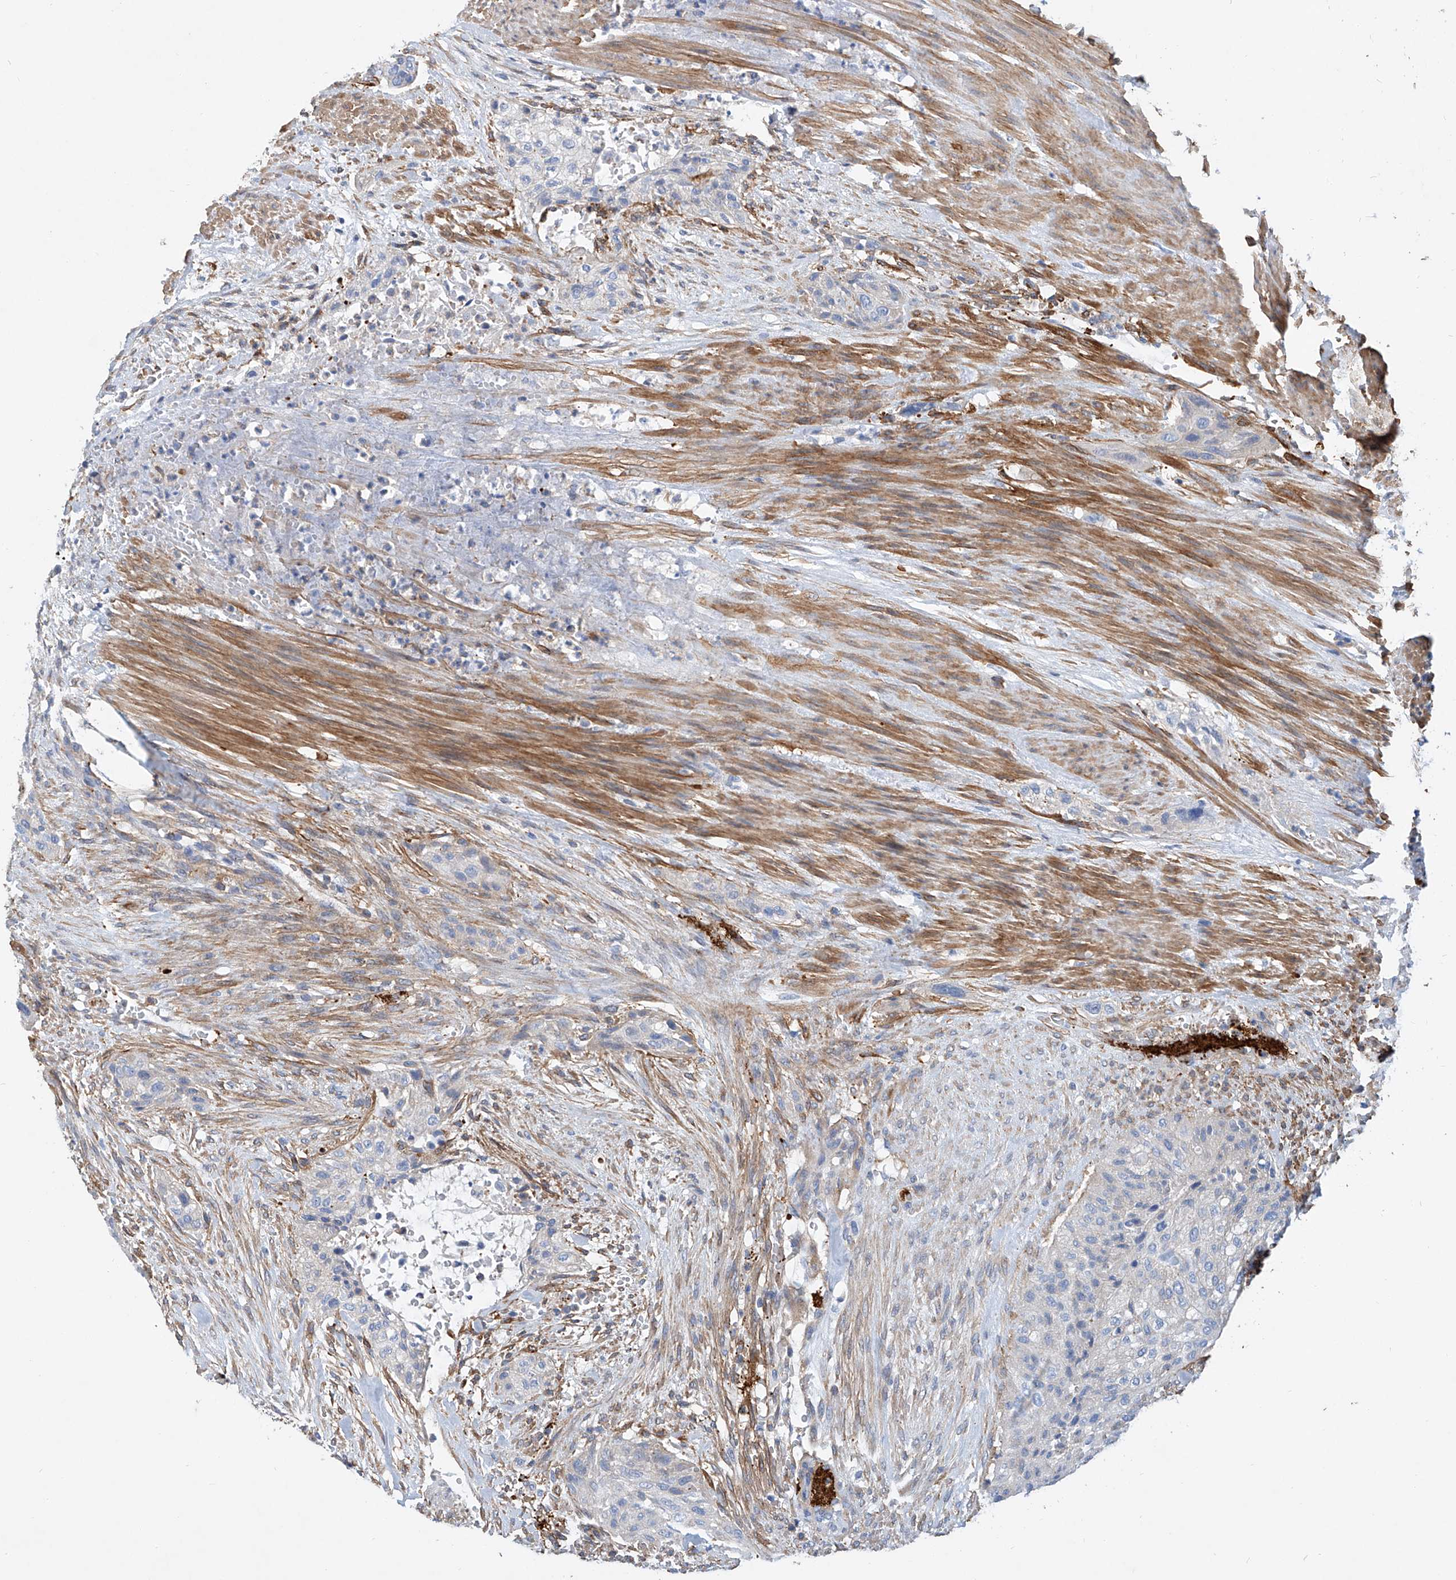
{"staining": {"intensity": "negative", "quantity": "none", "location": "none"}, "tissue": "urothelial cancer", "cell_type": "Tumor cells", "image_type": "cancer", "snomed": [{"axis": "morphology", "description": "Urothelial carcinoma, High grade"}, {"axis": "topography", "description": "Urinary bladder"}], "caption": "The image displays no significant positivity in tumor cells of high-grade urothelial carcinoma.", "gene": "TAS2R60", "patient": {"sex": "male", "age": 35}}